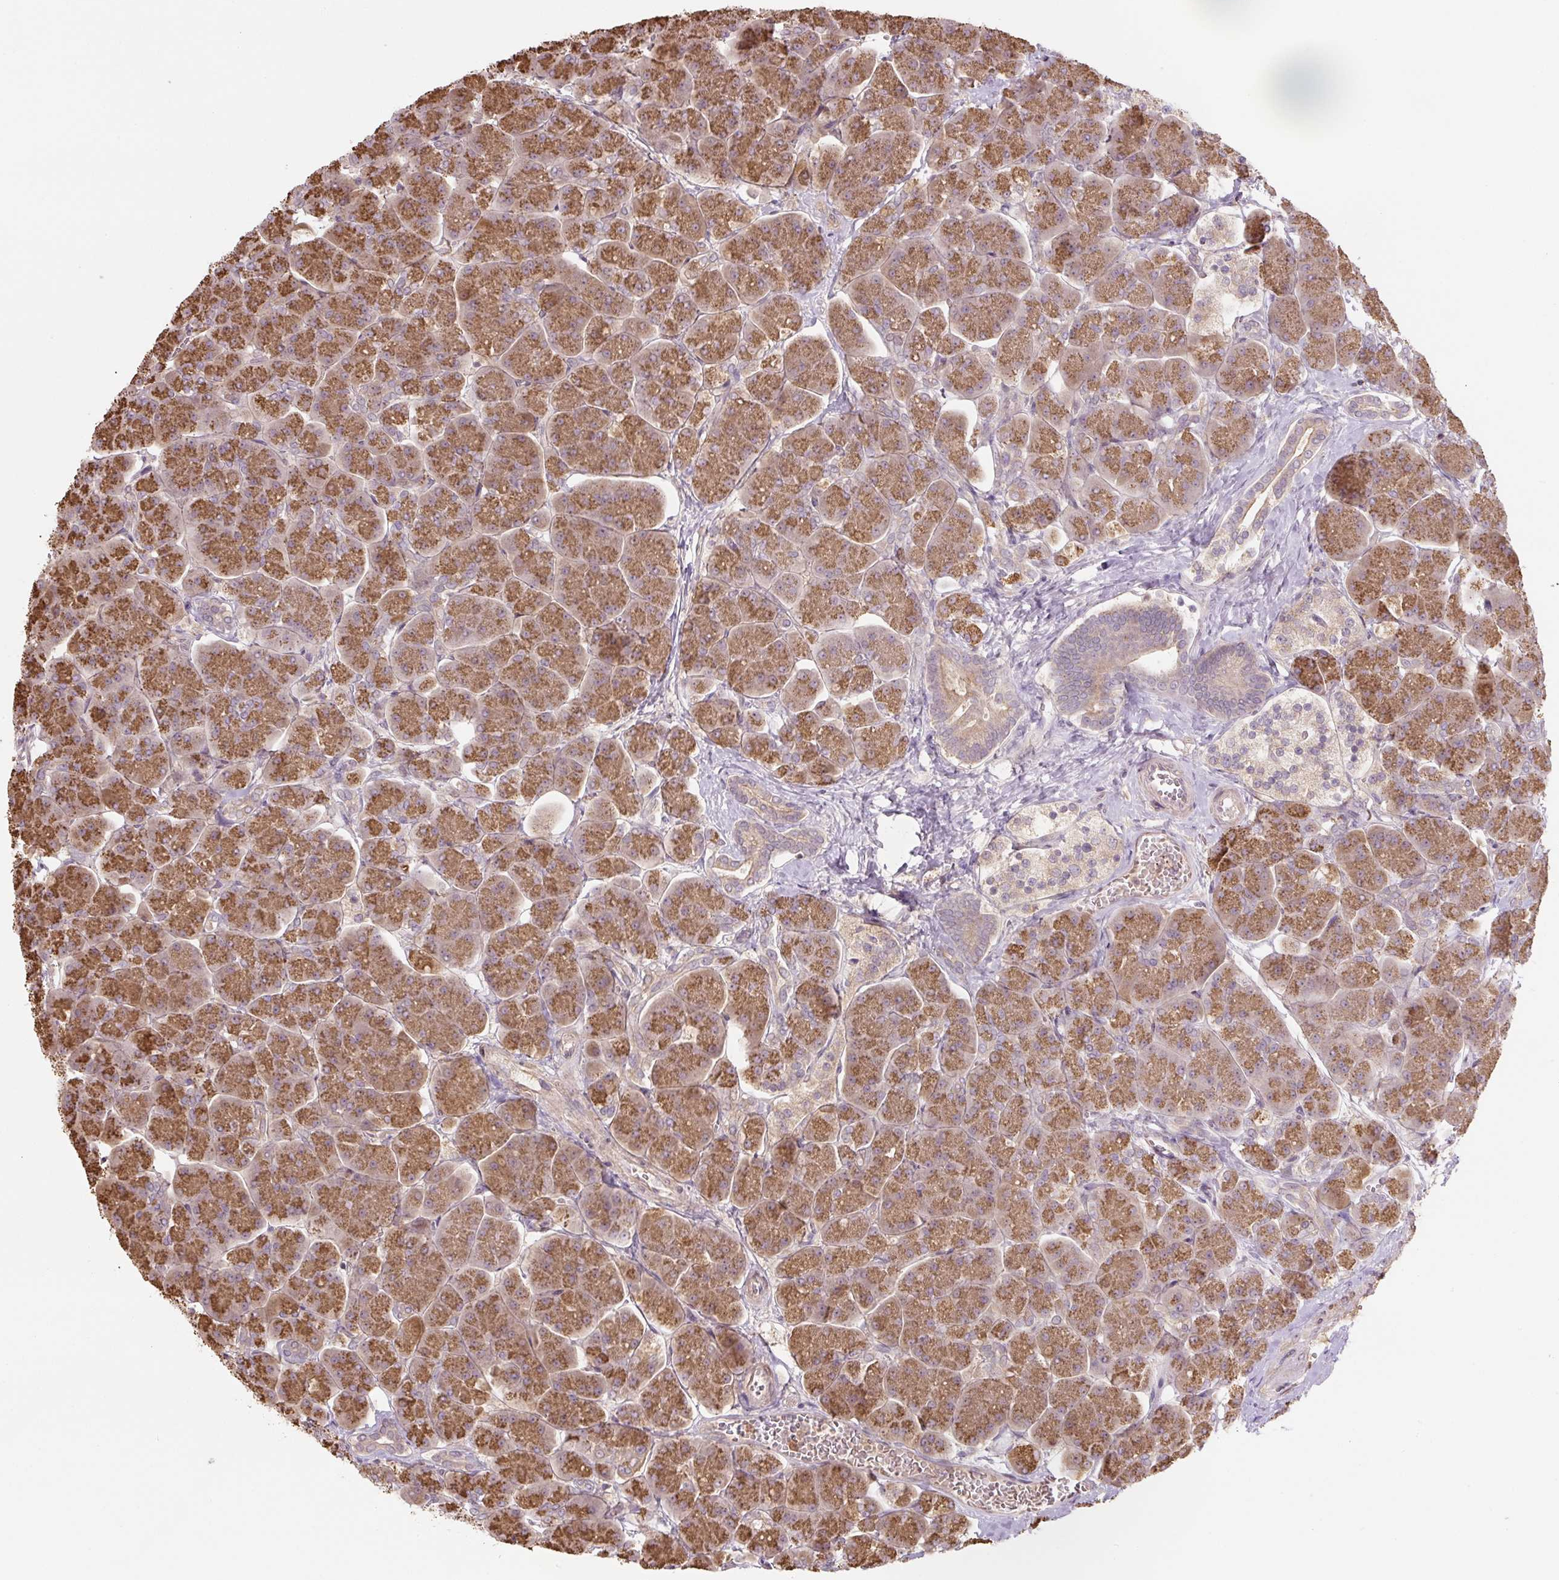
{"staining": {"intensity": "moderate", "quantity": ">75%", "location": "cytoplasmic/membranous"}, "tissue": "pancreas", "cell_type": "Exocrine glandular cells", "image_type": "normal", "snomed": [{"axis": "morphology", "description": "Normal tissue, NOS"}, {"axis": "topography", "description": "Pancreas"}, {"axis": "topography", "description": "Peripheral nerve tissue"}], "caption": "The micrograph shows immunohistochemical staining of benign pancreas. There is moderate cytoplasmic/membranous staining is present in approximately >75% of exocrine glandular cells.", "gene": "C2orf73", "patient": {"sex": "male", "age": 54}}